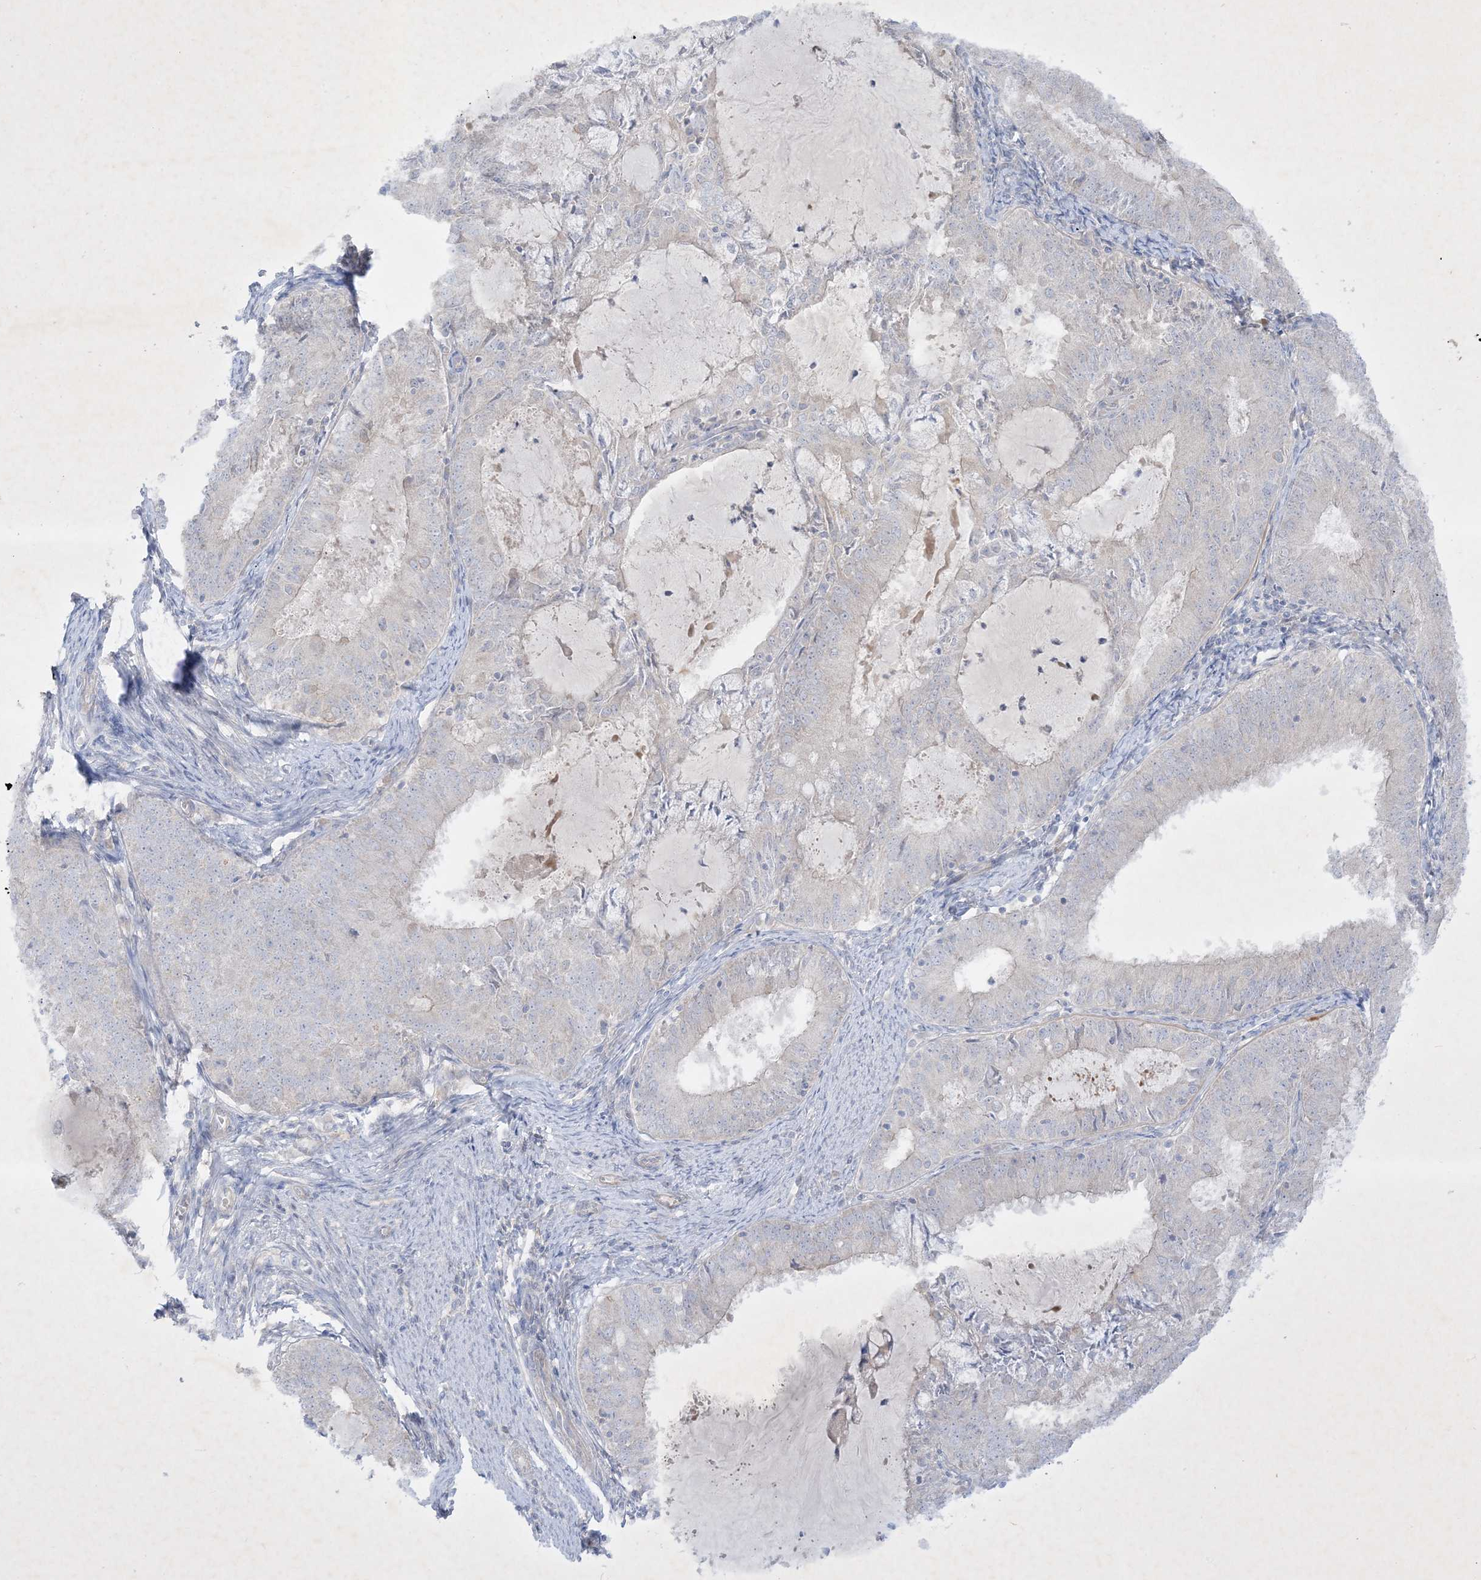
{"staining": {"intensity": "negative", "quantity": "none", "location": "none"}, "tissue": "endometrial cancer", "cell_type": "Tumor cells", "image_type": "cancer", "snomed": [{"axis": "morphology", "description": "Adenocarcinoma, NOS"}, {"axis": "topography", "description": "Endometrium"}], "caption": "Immunohistochemistry (IHC) micrograph of neoplastic tissue: endometrial adenocarcinoma stained with DAB (3,3'-diaminobenzidine) displays no significant protein positivity in tumor cells.", "gene": "PLEKHA3", "patient": {"sex": "female", "age": 57}}